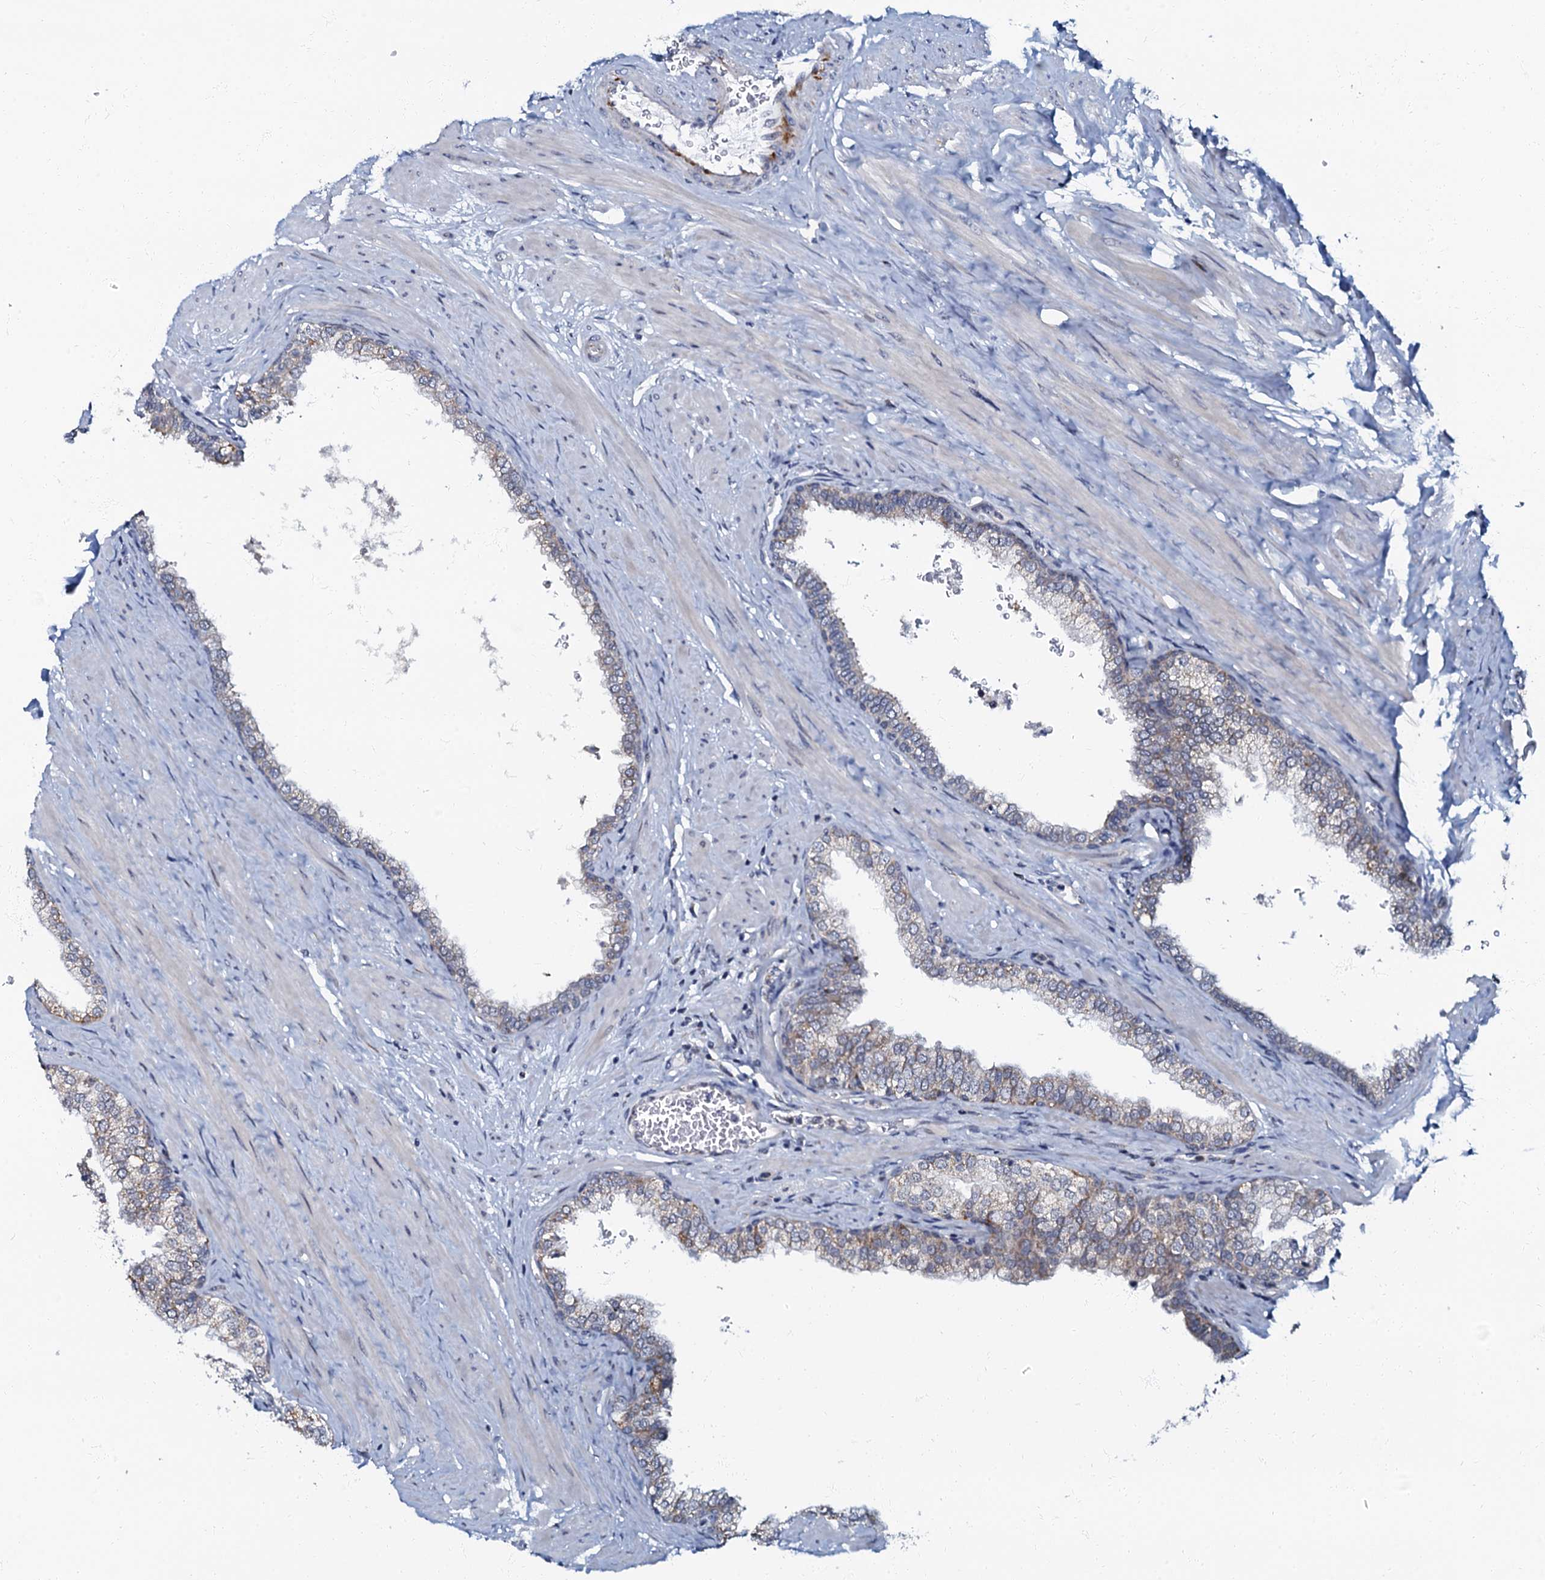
{"staining": {"intensity": "moderate", "quantity": "<25%", "location": "cytoplasmic/membranous"}, "tissue": "prostate", "cell_type": "Glandular cells", "image_type": "normal", "snomed": [{"axis": "morphology", "description": "Normal tissue, NOS"}, {"axis": "morphology", "description": "Urothelial carcinoma, Low grade"}, {"axis": "topography", "description": "Urinary bladder"}, {"axis": "topography", "description": "Prostate"}], "caption": "Immunohistochemical staining of normal human prostate displays low levels of moderate cytoplasmic/membranous staining in about <25% of glandular cells. Immunohistochemistry stains the protein of interest in brown and the nuclei are stained blue.", "gene": "MRPL51", "patient": {"sex": "male", "age": 60}}